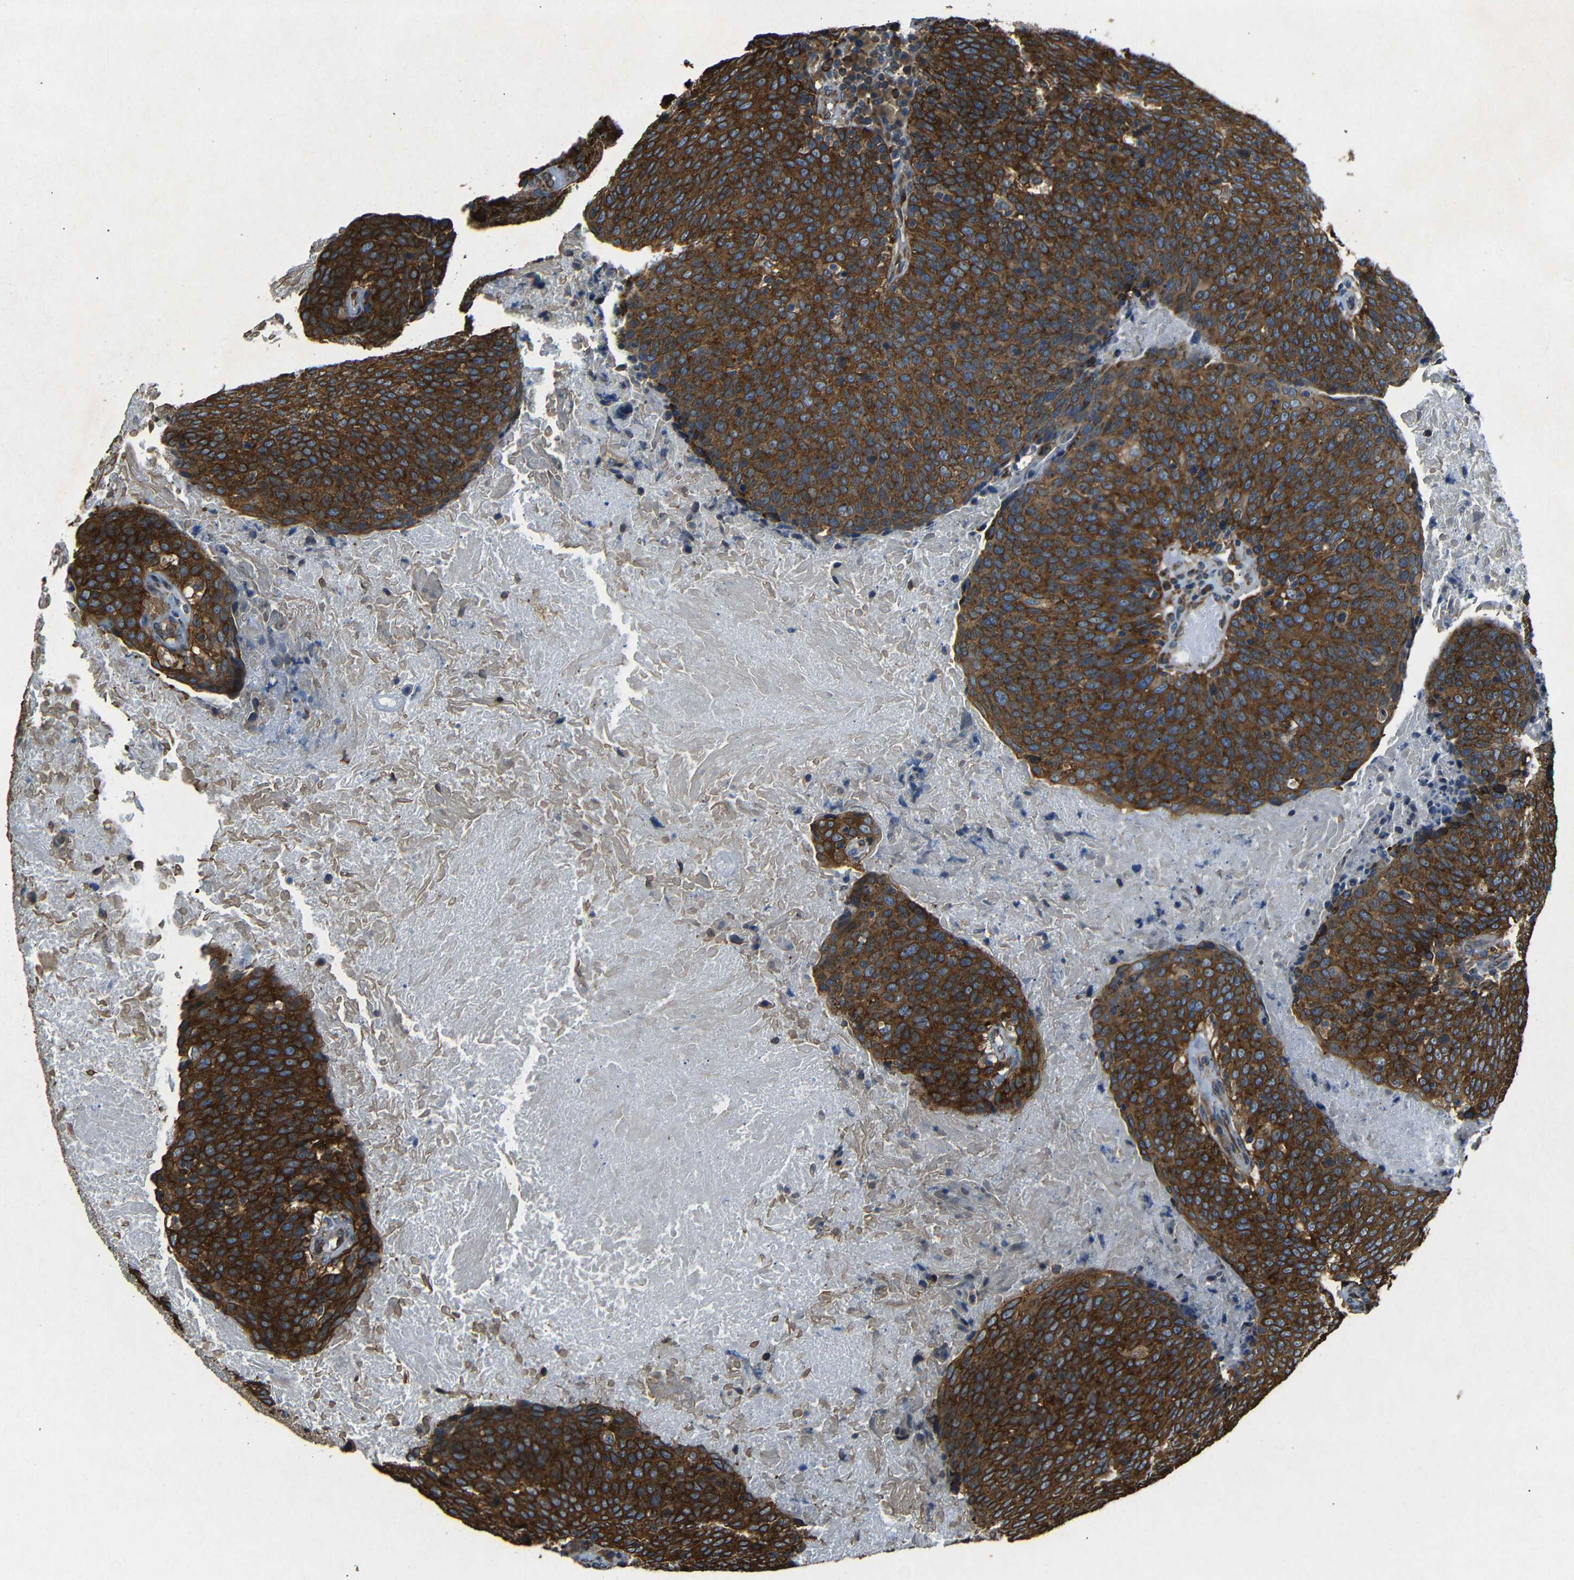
{"staining": {"intensity": "strong", "quantity": ">75%", "location": "cytoplasmic/membranous"}, "tissue": "head and neck cancer", "cell_type": "Tumor cells", "image_type": "cancer", "snomed": [{"axis": "morphology", "description": "Squamous cell carcinoma, NOS"}, {"axis": "morphology", "description": "Squamous cell carcinoma, metastatic, NOS"}, {"axis": "topography", "description": "Lymph node"}, {"axis": "topography", "description": "Head-Neck"}], "caption": "IHC of human head and neck metastatic squamous cell carcinoma exhibits high levels of strong cytoplasmic/membranous positivity in approximately >75% of tumor cells. The staining was performed using DAB (3,3'-diaminobenzidine) to visualize the protein expression in brown, while the nuclei were stained in blue with hematoxylin (Magnification: 20x).", "gene": "BTF3", "patient": {"sex": "male", "age": 62}}